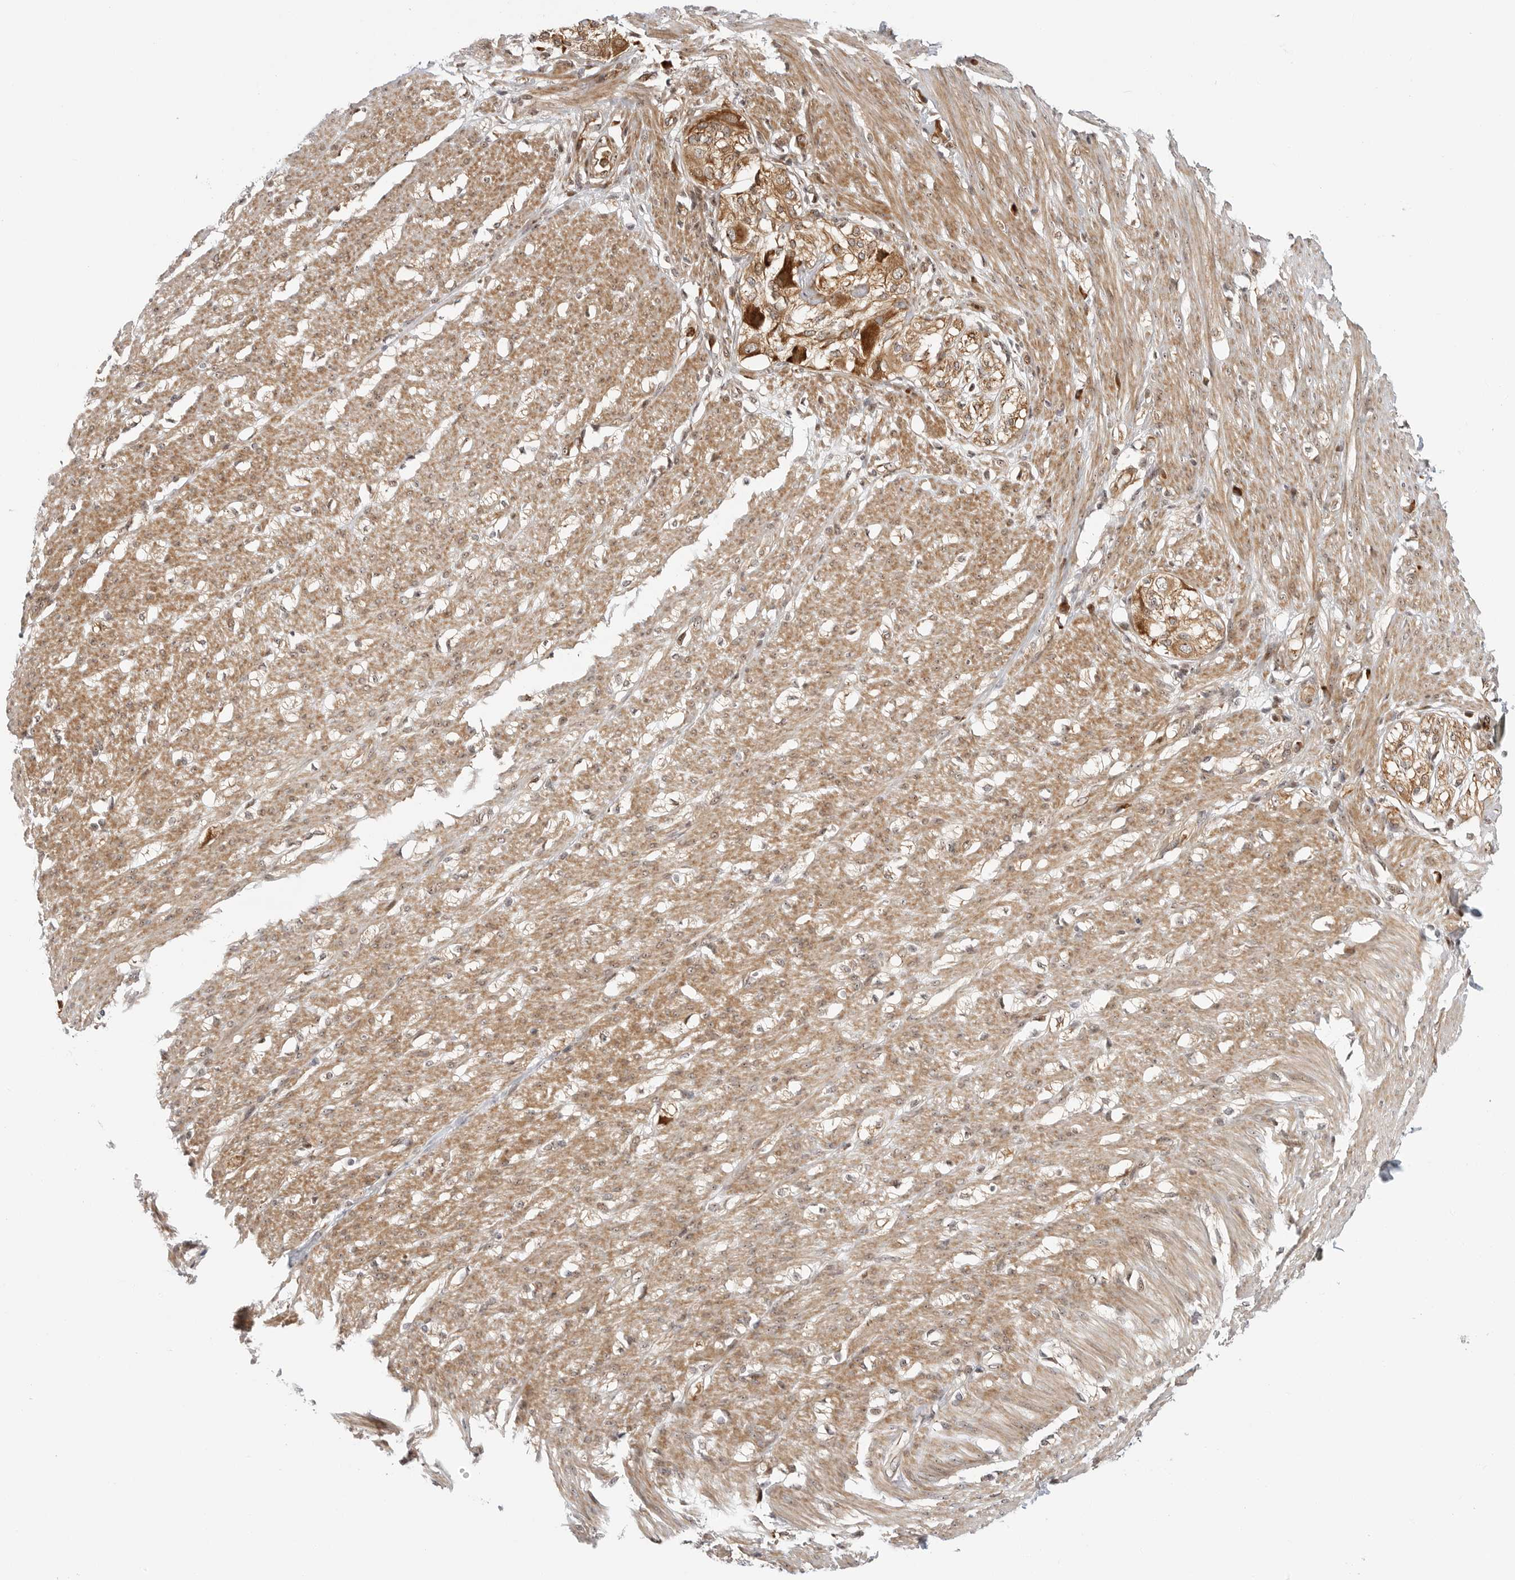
{"staining": {"intensity": "moderate", "quantity": ">75%", "location": "cytoplasmic/membranous"}, "tissue": "smooth muscle", "cell_type": "Smooth muscle cells", "image_type": "normal", "snomed": [{"axis": "morphology", "description": "Normal tissue, NOS"}, {"axis": "morphology", "description": "Adenocarcinoma, NOS"}, {"axis": "topography", "description": "Colon"}, {"axis": "topography", "description": "Peripheral nerve tissue"}], "caption": "Immunohistochemical staining of benign human smooth muscle shows >75% levels of moderate cytoplasmic/membranous protein expression in approximately >75% of smooth muscle cells. The staining was performed using DAB to visualize the protein expression in brown, while the nuclei were stained in blue with hematoxylin (Magnification: 20x).", "gene": "DSCC1", "patient": {"sex": "male", "age": 14}}